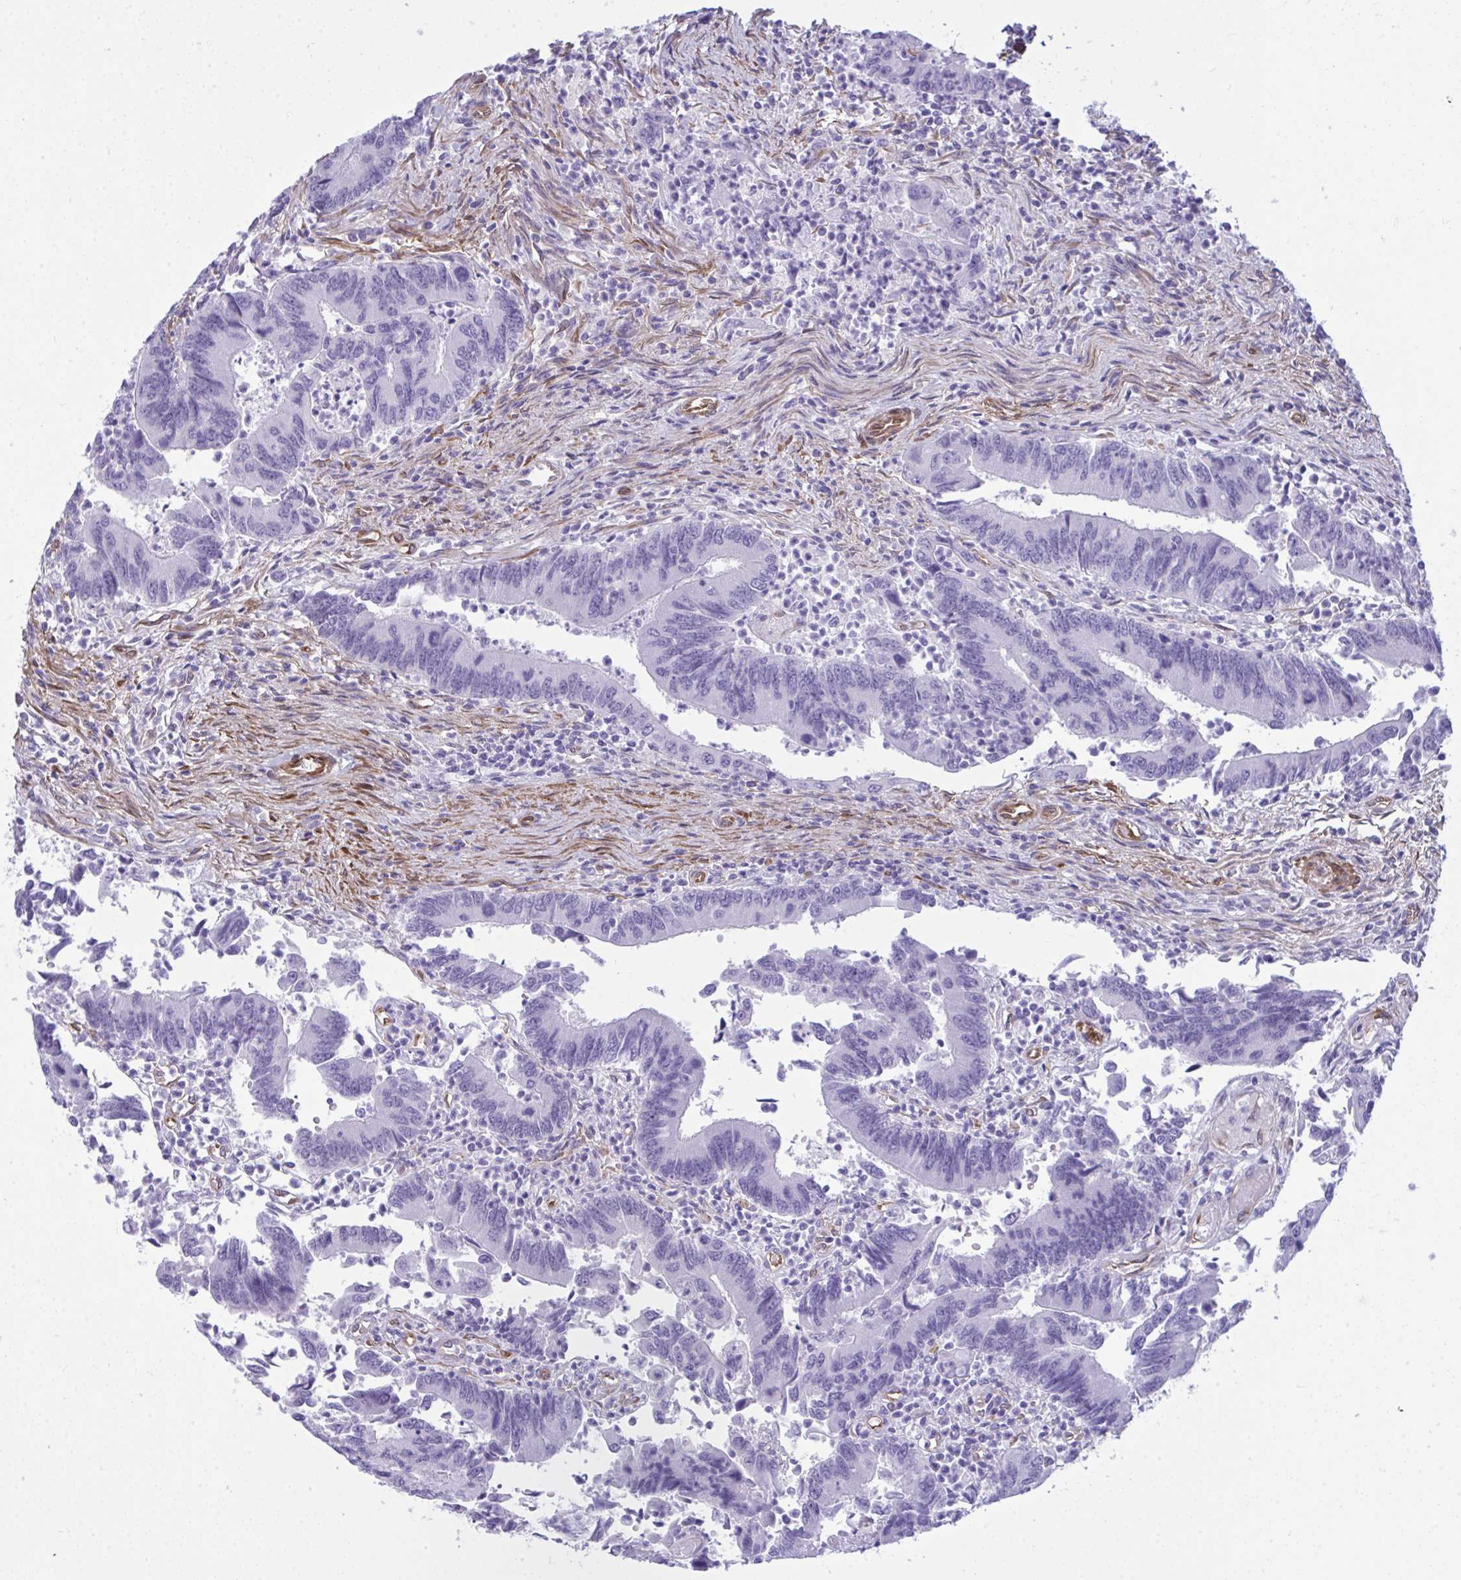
{"staining": {"intensity": "negative", "quantity": "none", "location": "none"}, "tissue": "colorectal cancer", "cell_type": "Tumor cells", "image_type": "cancer", "snomed": [{"axis": "morphology", "description": "Adenocarcinoma, NOS"}, {"axis": "topography", "description": "Colon"}], "caption": "Tumor cells show no significant protein staining in colorectal cancer. (Brightfield microscopy of DAB IHC at high magnification).", "gene": "LIMS2", "patient": {"sex": "female", "age": 67}}